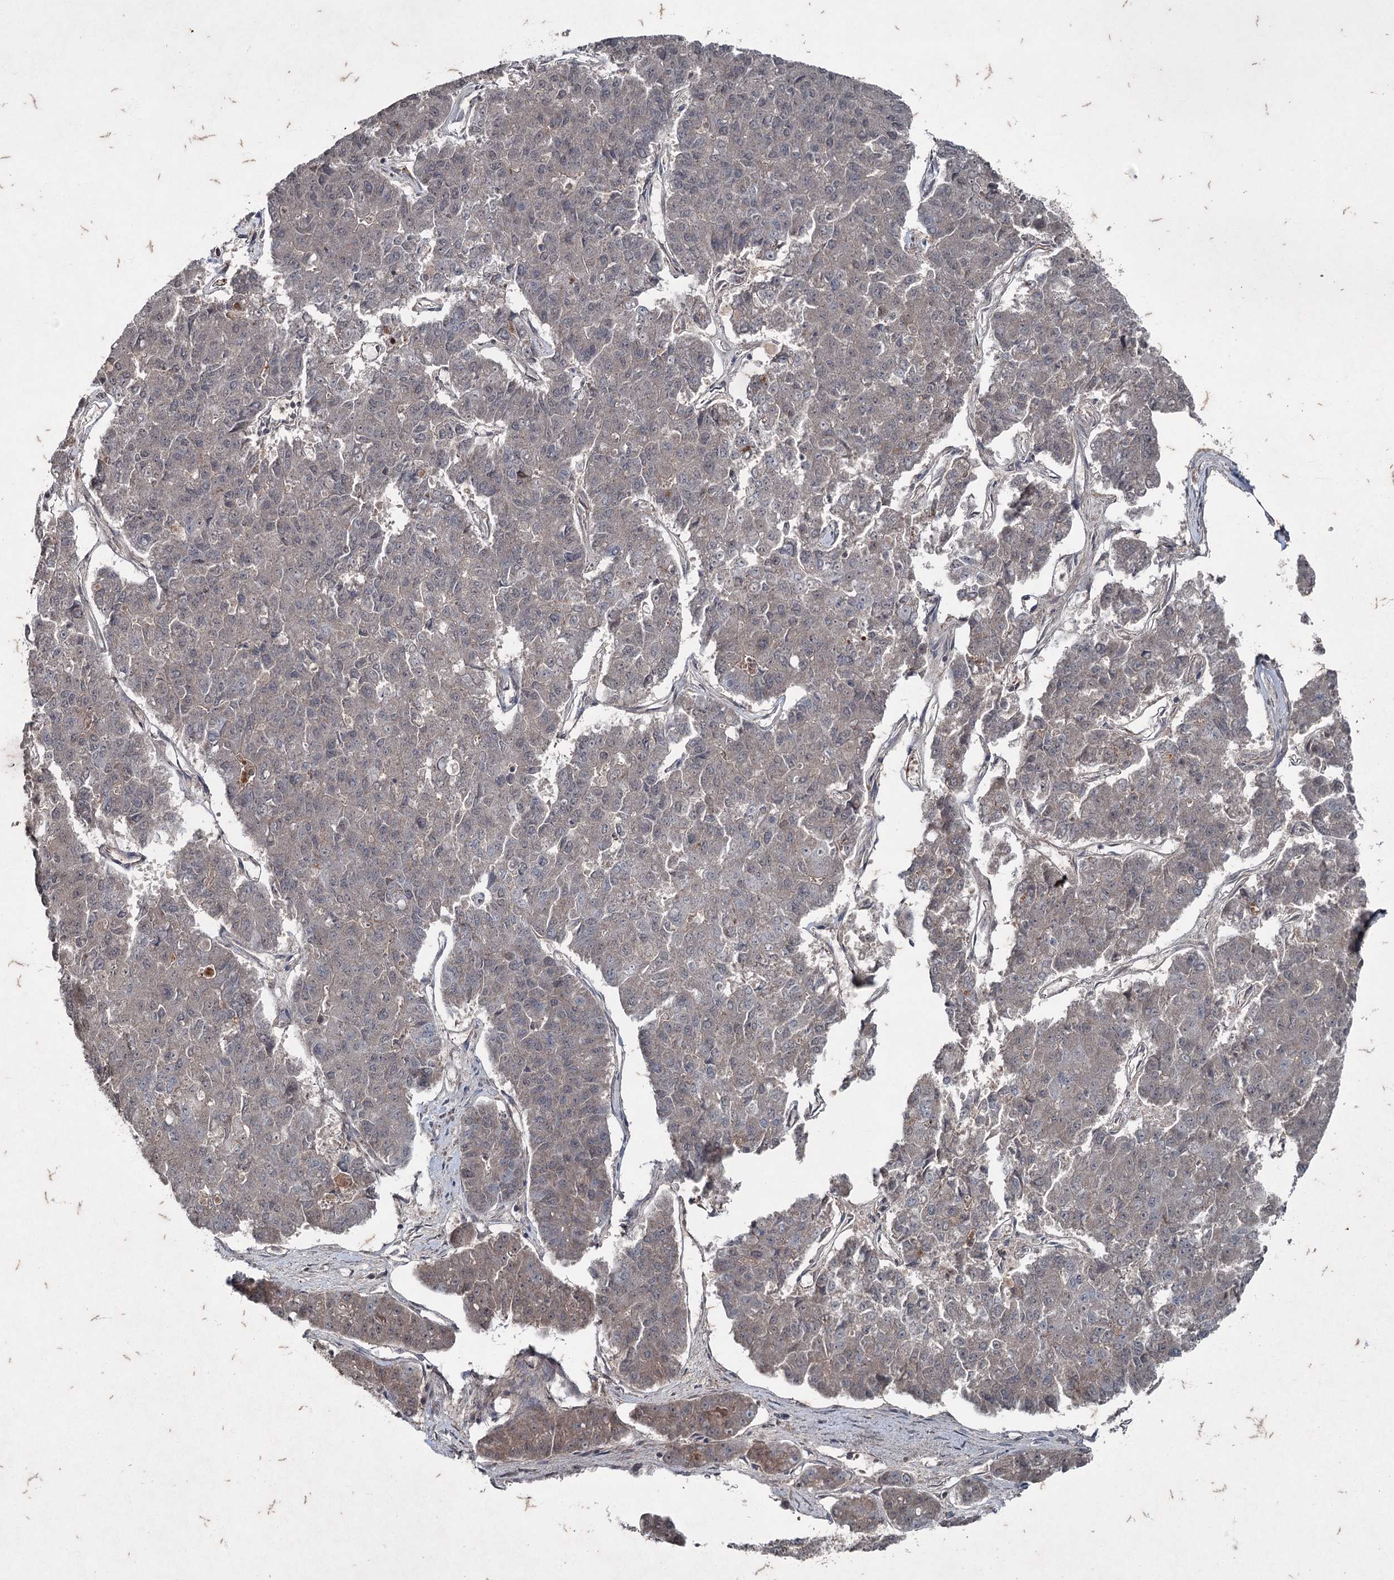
{"staining": {"intensity": "weak", "quantity": "<25%", "location": "cytoplasmic/membranous"}, "tissue": "pancreatic cancer", "cell_type": "Tumor cells", "image_type": "cancer", "snomed": [{"axis": "morphology", "description": "Adenocarcinoma, NOS"}, {"axis": "topography", "description": "Pancreas"}], "caption": "High power microscopy histopathology image of an immunohistochemistry (IHC) histopathology image of pancreatic cancer, revealing no significant positivity in tumor cells.", "gene": "PGLYRP2", "patient": {"sex": "male", "age": 50}}